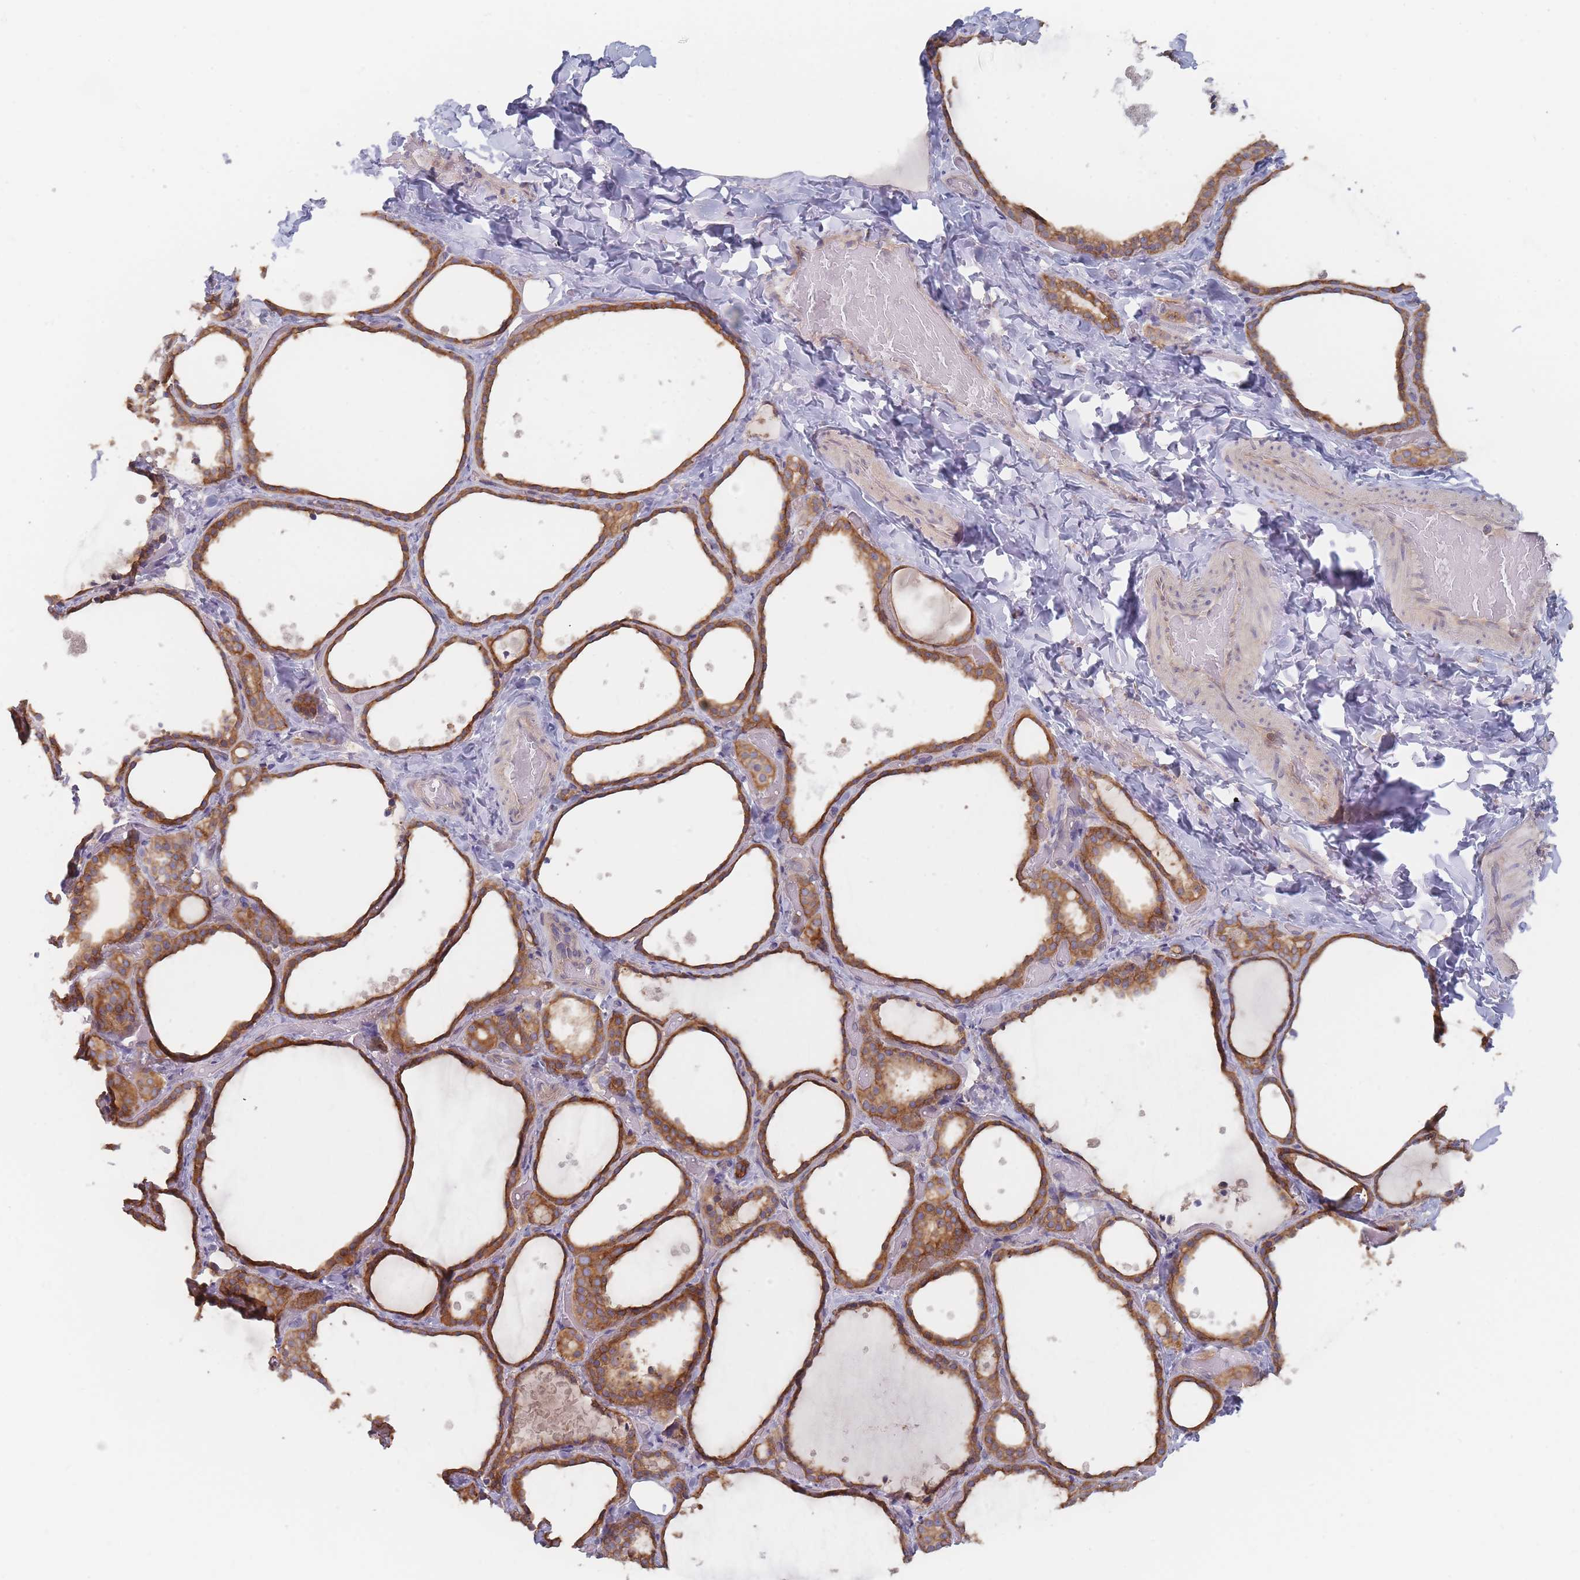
{"staining": {"intensity": "strong", "quantity": ">75%", "location": "cytoplasmic/membranous"}, "tissue": "thyroid gland", "cell_type": "Glandular cells", "image_type": "normal", "snomed": [{"axis": "morphology", "description": "Normal tissue, NOS"}, {"axis": "topography", "description": "Thyroid gland"}], "caption": "Immunohistochemical staining of normal human thyroid gland displays high levels of strong cytoplasmic/membranous expression in approximately >75% of glandular cells. (IHC, brightfield microscopy, high magnification).", "gene": "EFCC1", "patient": {"sex": "female", "age": 44}}